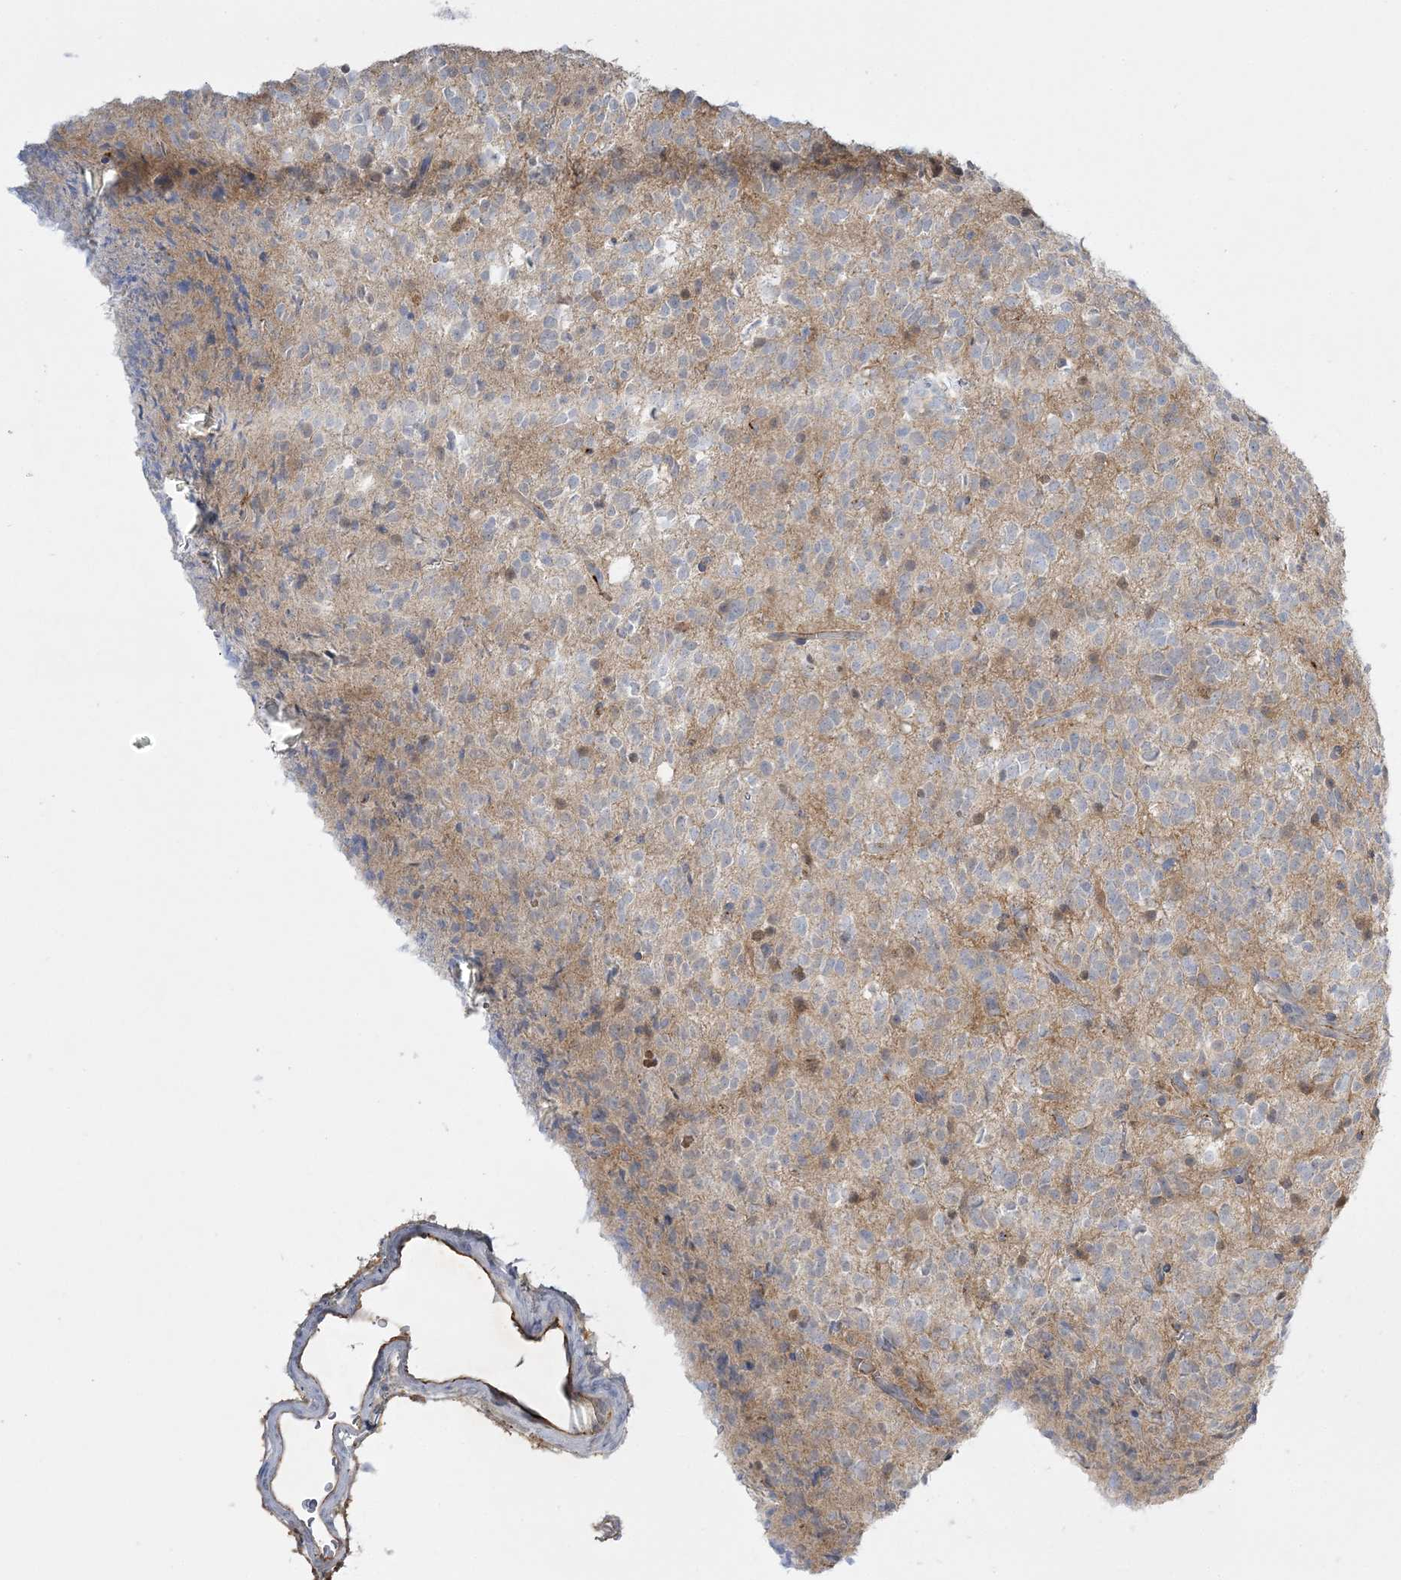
{"staining": {"intensity": "weak", "quantity": "<25%", "location": "cytoplasmic/membranous"}, "tissue": "glioma", "cell_type": "Tumor cells", "image_type": "cancer", "snomed": [{"axis": "morphology", "description": "Glioma, malignant, High grade"}, {"axis": "topography", "description": "Brain"}], "caption": "High power microscopy histopathology image of an immunohistochemistry (IHC) photomicrograph of glioma, revealing no significant positivity in tumor cells.", "gene": "INPP1", "patient": {"sex": "male", "age": 34}}